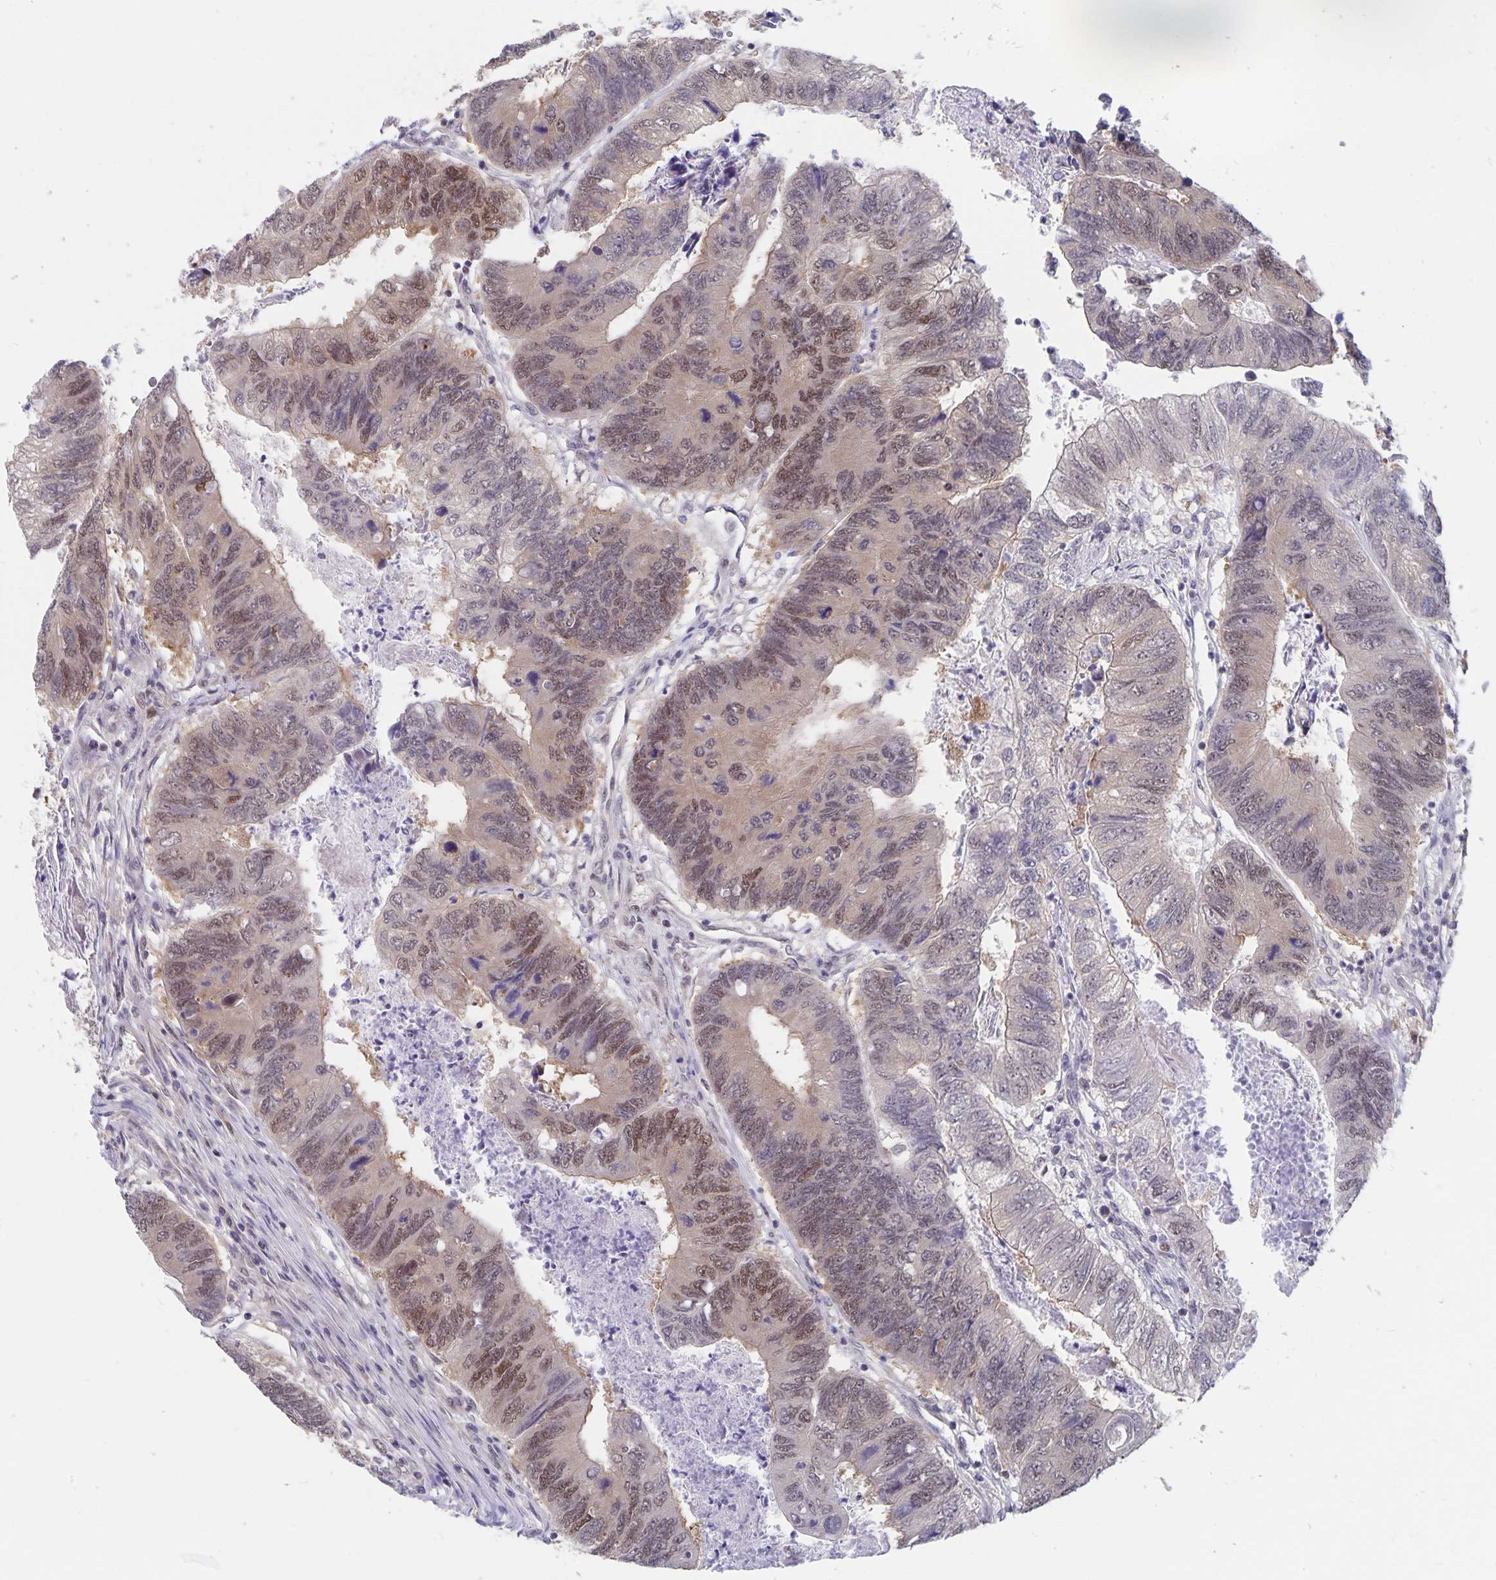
{"staining": {"intensity": "moderate", "quantity": "25%-75%", "location": "nuclear"}, "tissue": "colorectal cancer", "cell_type": "Tumor cells", "image_type": "cancer", "snomed": [{"axis": "morphology", "description": "Adenocarcinoma, NOS"}, {"axis": "topography", "description": "Colon"}], "caption": "DAB (3,3'-diaminobenzidine) immunohistochemical staining of colorectal cancer demonstrates moderate nuclear protein positivity in about 25%-75% of tumor cells. Immunohistochemistry (ihc) stains the protein of interest in brown and the nuclei are stained blue.", "gene": "BAG6", "patient": {"sex": "female", "age": 67}}